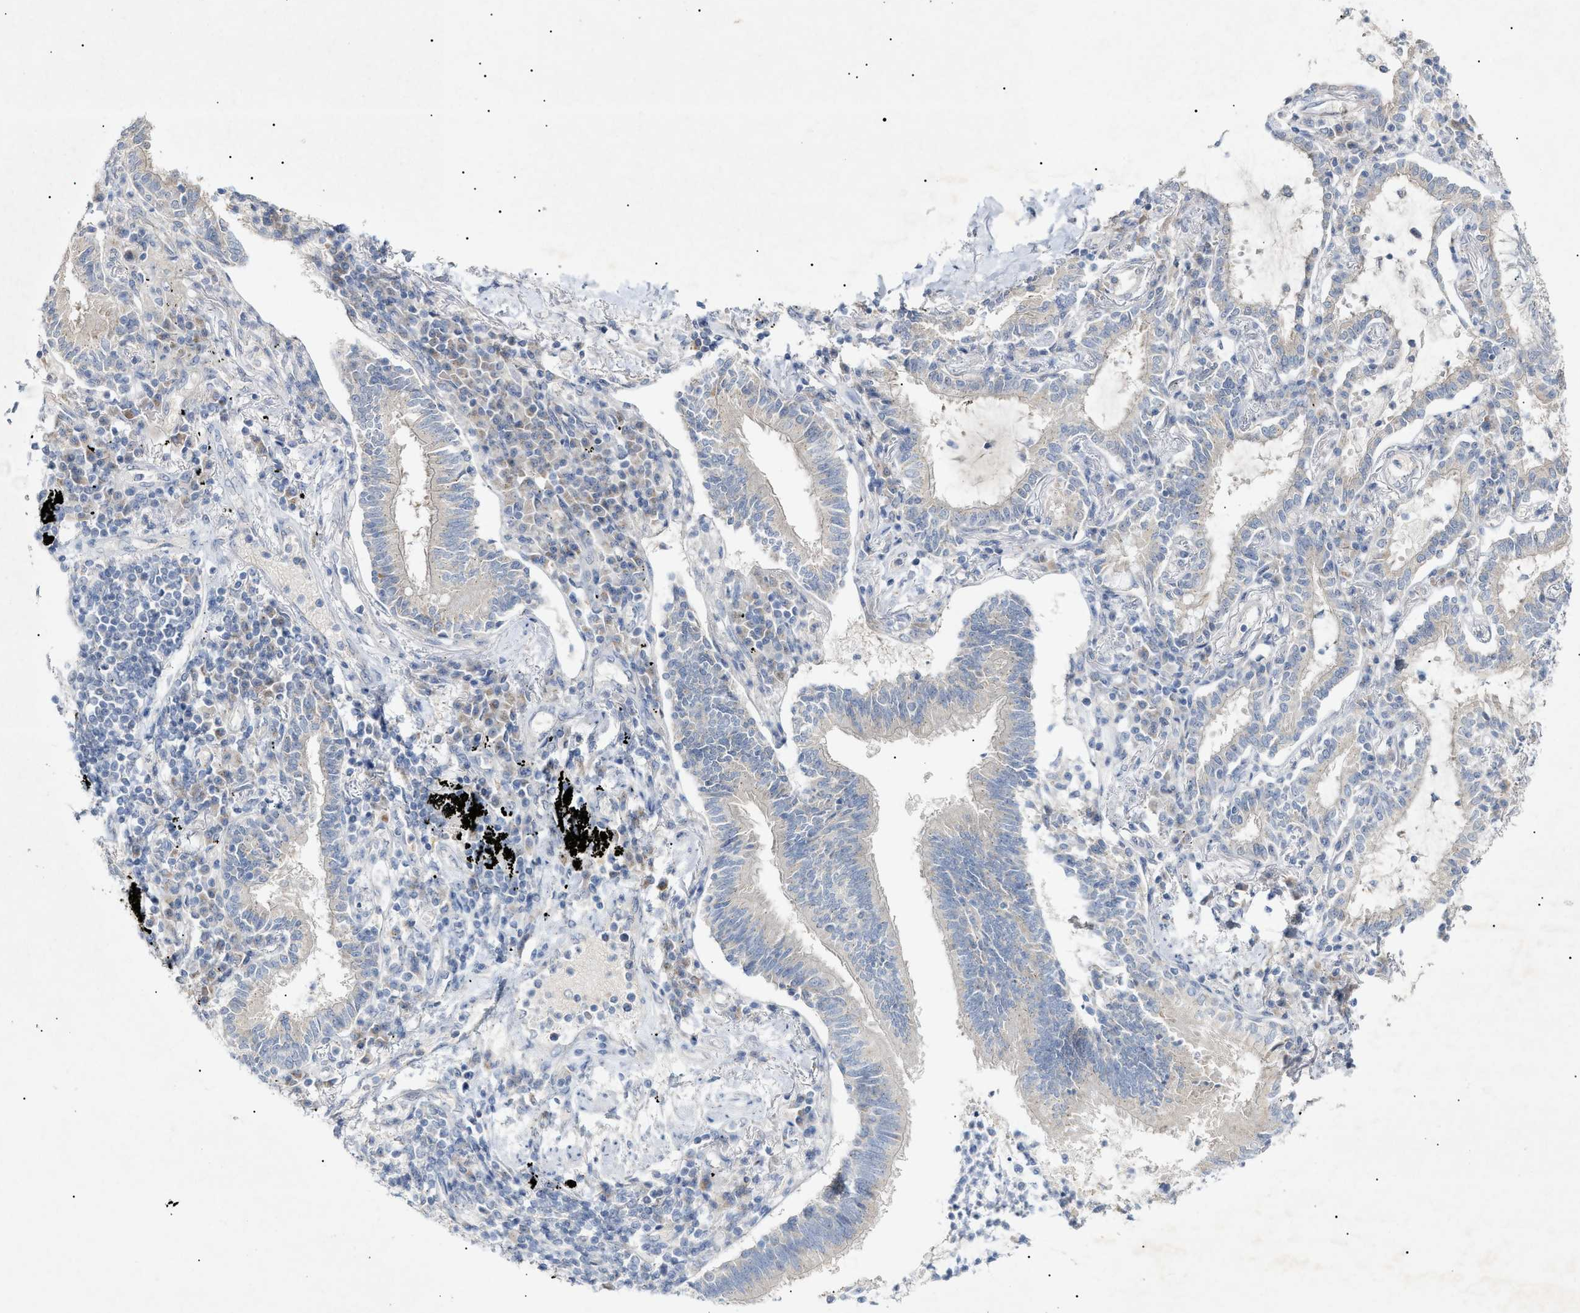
{"staining": {"intensity": "negative", "quantity": "none", "location": "none"}, "tissue": "lung cancer", "cell_type": "Tumor cells", "image_type": "cancer", "snomed": [{"axis": "morphology", "description": "Normal tissue, NOS"}, {"axis": "morphology", "description": "Adenocarcinoma, NOS"}, {"axis": "topography", "description": "Bronchus"}, {"axis": "topography", "description": "Lung"}], "caption": "Tumor cells are negative for brown protein staining in lung cancer. (DAB (3,3'-diaminobenzidine) immunohistochemistry with hematoxylin counter stain).", "gene": "SLC25A31", "patient": {"sex": "female", "age": 70}}